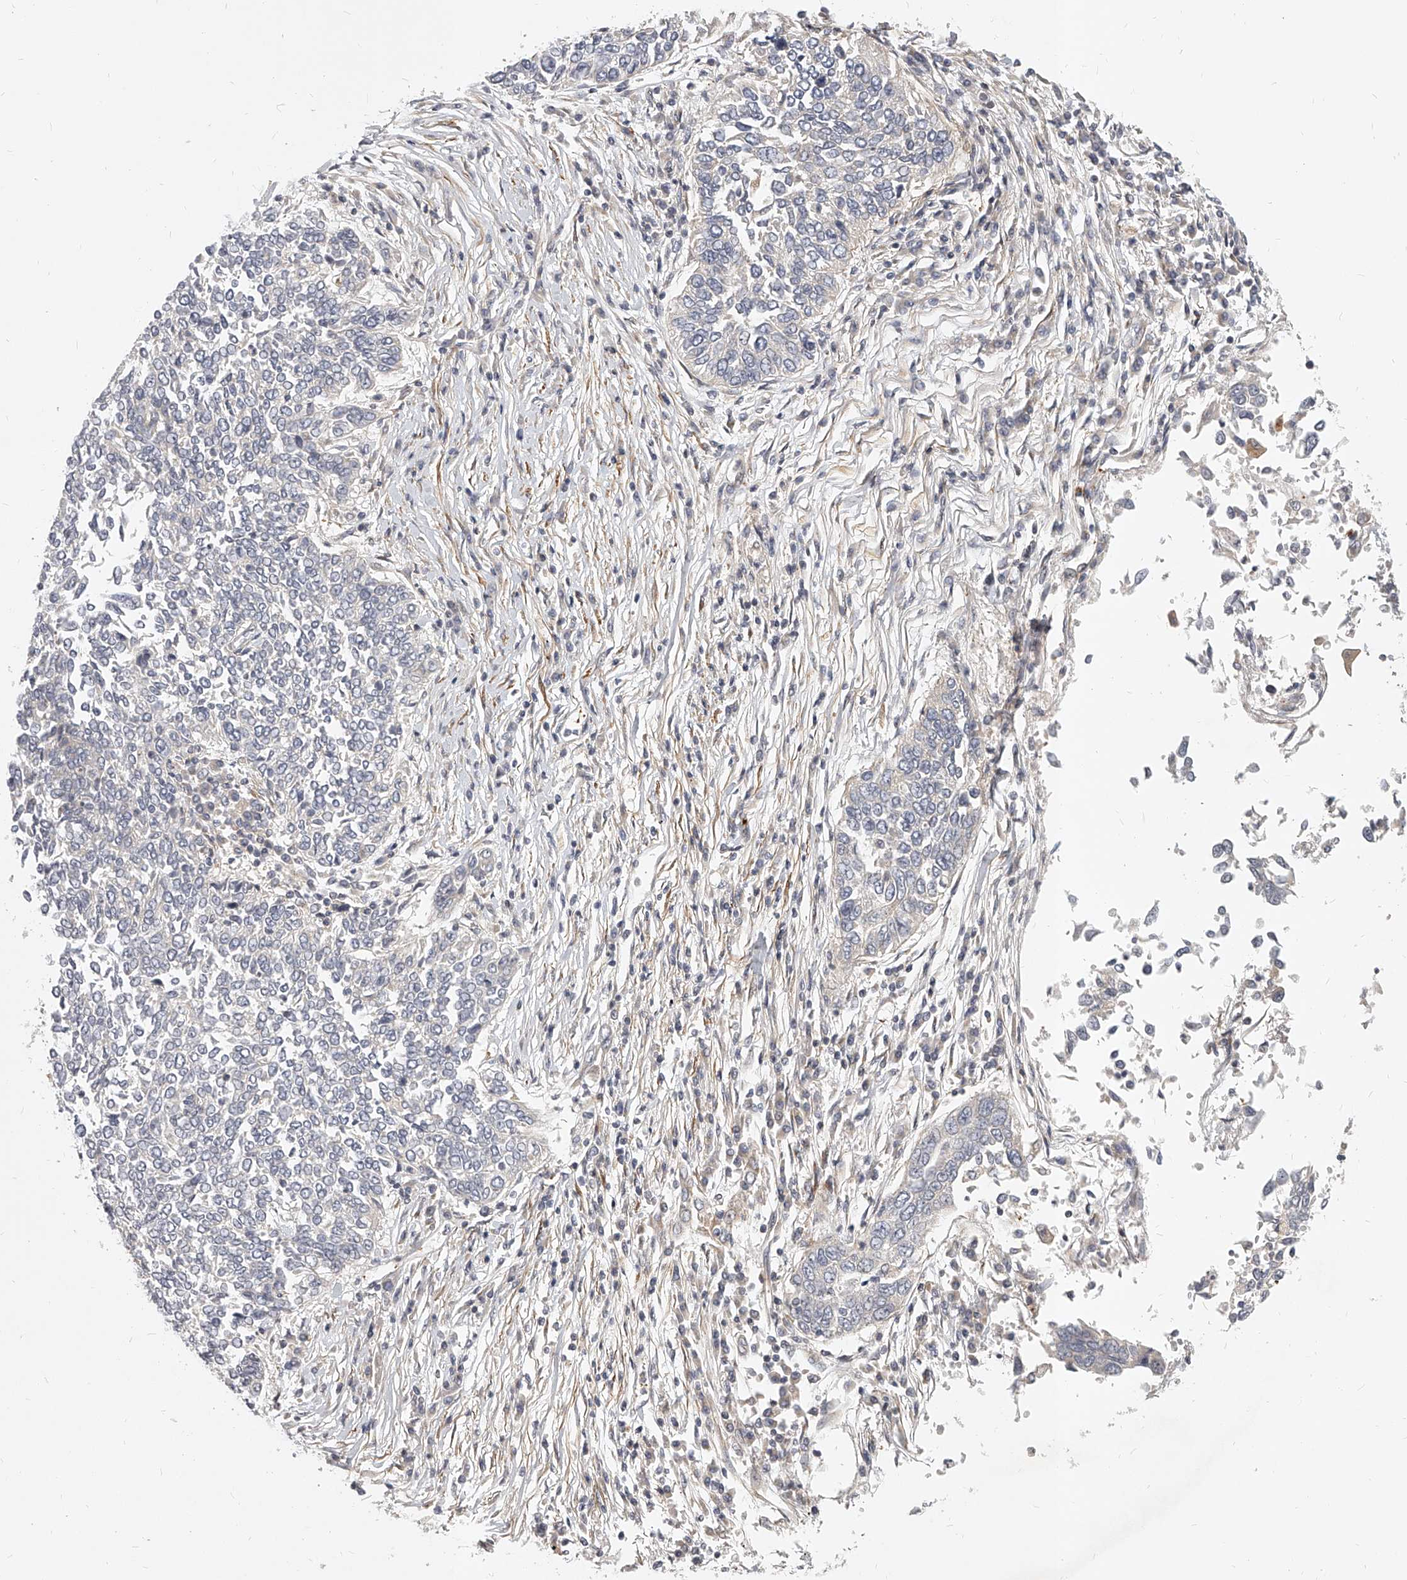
{"staining": {"intensity": "negative", "quantity": "none", "location": "none"}, "tissue": "lung cancer", "cell_type": "Tumor cells", "image_type": "cancer", "snomed": [{"axis": "morphology", "description": "Normal tissue, NOS"}, {"axis": "morphology", "description": "Squamous cell carcinoma, NOS"}, {"axis": "topography", "description": "Cartilage tissue"}, {"axis": "topography", "description": "Bronchus"}, {"axis": "topography", "description": "Lung"}, {"axis": "topography", "description": "Peripheral nerve tissue"}], "caption": "Squamous cell carcinoma (lung) was stained to show a protein in brown. There is no significant expression in tumor cells. (DAB (3,3'-diaminobenzidine) immunohistochemistry visualized using brightfield microscopy, high magnification).", "gene": "SLC37A1", "patient": {"sex": "female", "age": 49}}